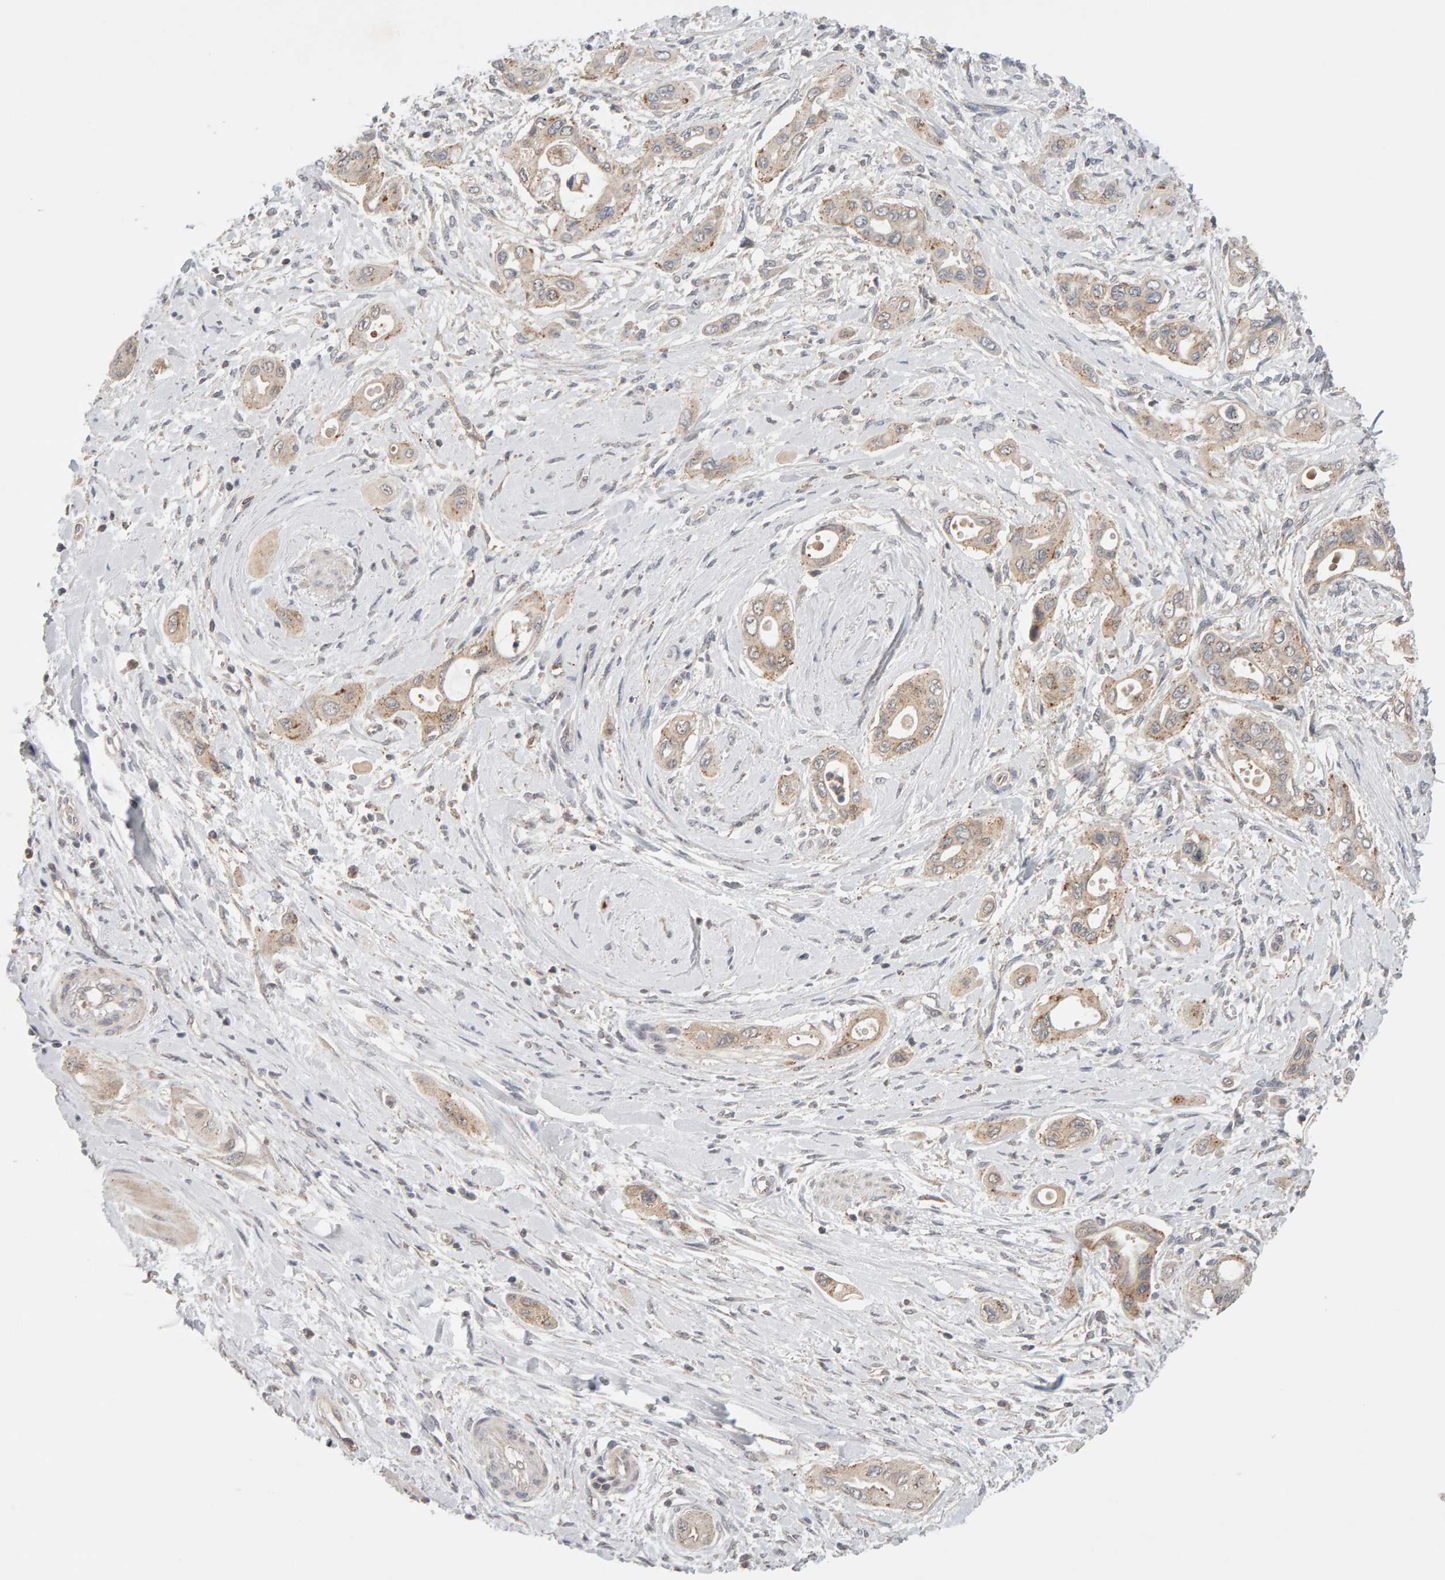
{"staining": {"intensity": "weak", "quantity": ">75%", "location": "cytoplasmic/membranous"}, "tissue": "pancreatic cancer", "cell_type": "Tumor cells", "image_type": "cancer", "snomed": [{"axis": "morphology", "description": "Adenocarcinoma, NOS"}, {"axis": "topography", "description": "Pancreas"}], "caption": "The micrograph exhibits a brown stain indicating the presence of a protein in the cytoplasmic/membranous of tumor cells in pancreatic cancer.", "gene": "DNAJC7", "patient": {"sex": "male", "age": 59}}